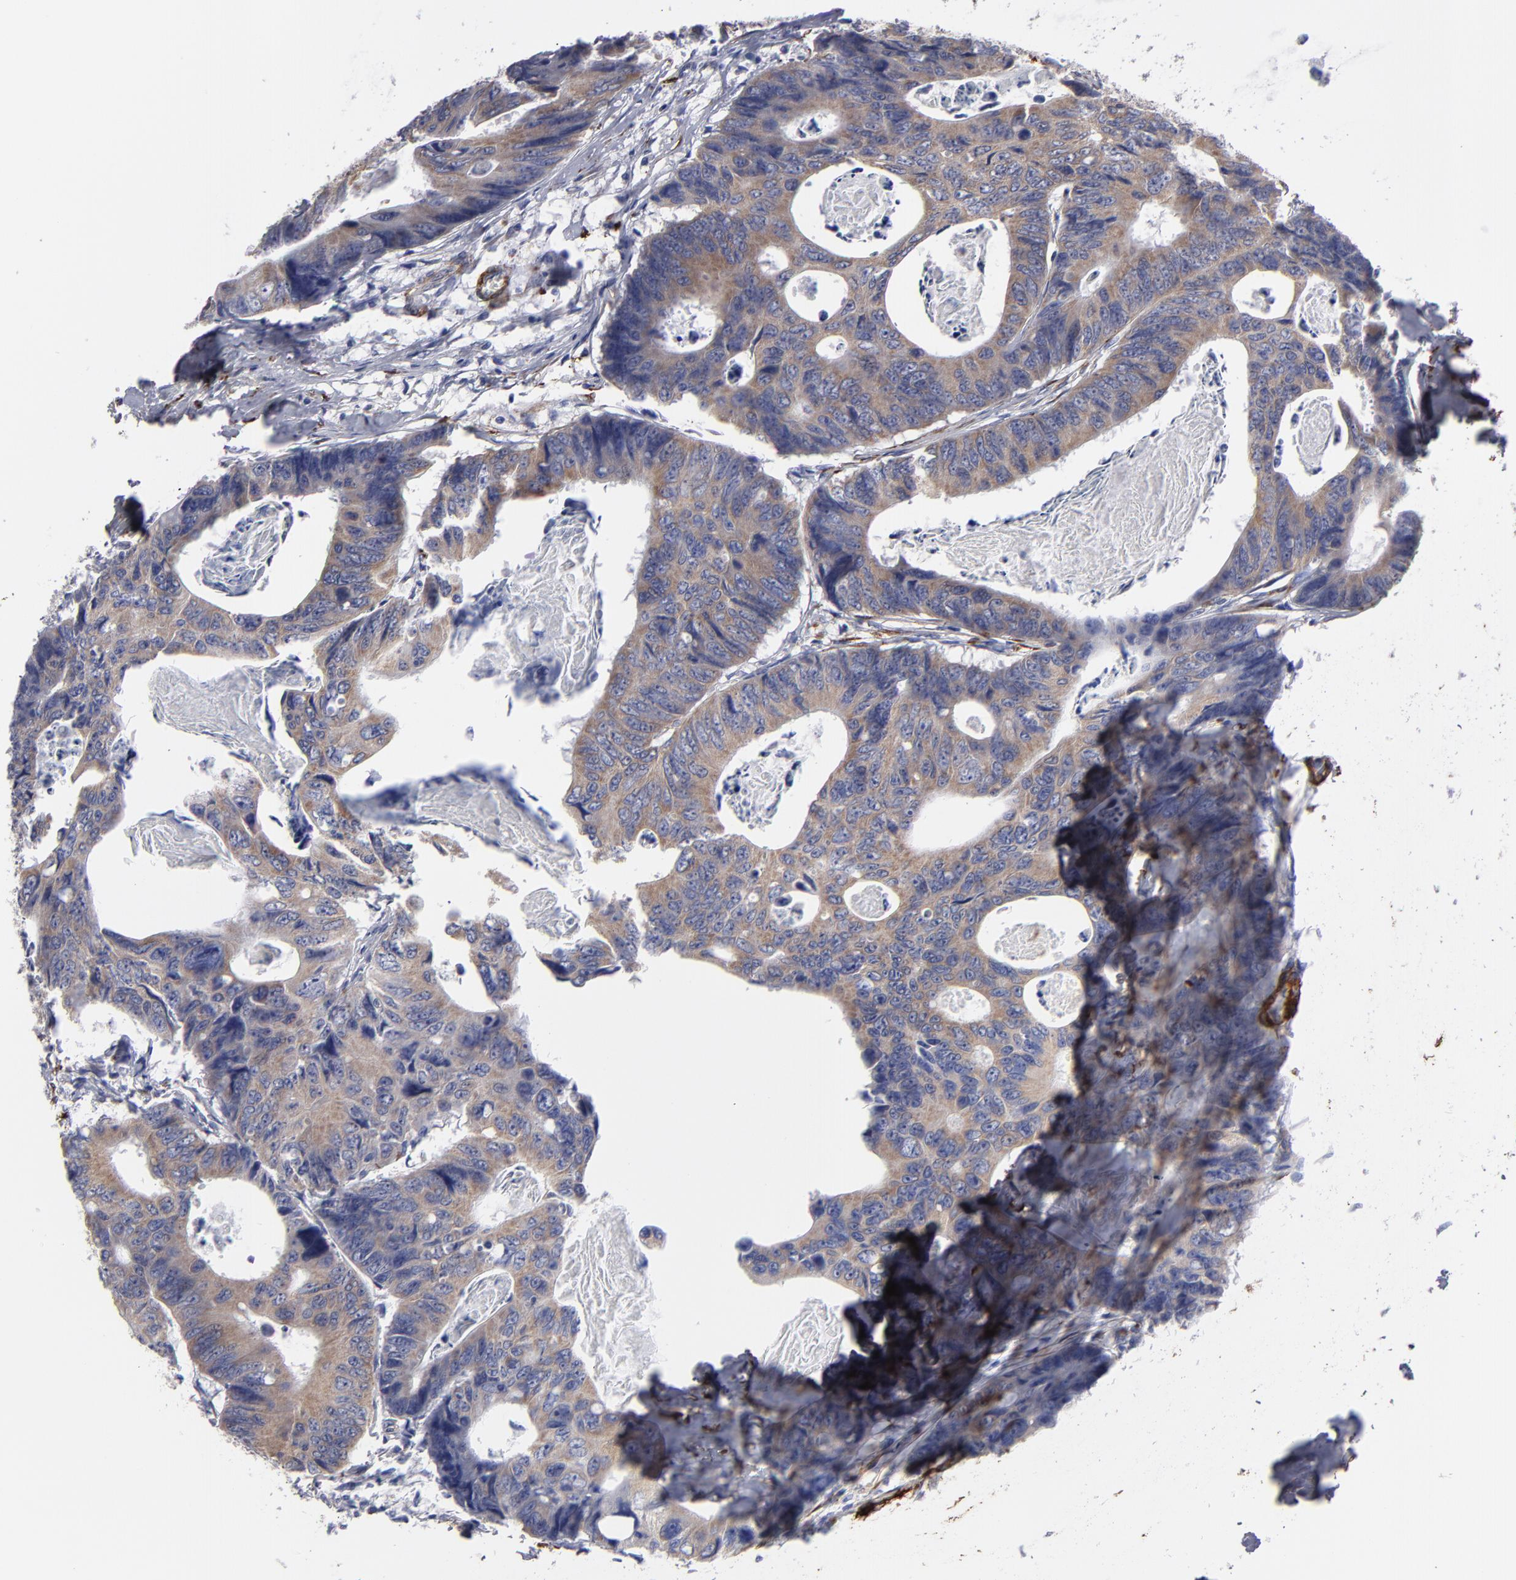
{"staining": {"intensity": "weak", "quantity": ">75%", "location": "cytoplasmic/membranous"}, "tissue": "colorectal cancer", "cell_type": "Tumor cells", "image_type": "cancer", "snomed": [{"axis": "morphology", "description": "Adenocarcinoma, NOS"}, {"axis": "topography", "description": "Colon"}], "caption": "A micrograph showing weak cytoplasmic/membranous positivity in about >75% of tumor cells in colorectal adenocarcinoma, as visualized by brown immunohistochemical staining.", "gene": "SLMAP", "patient": {"sex": "female", "age": 55}}